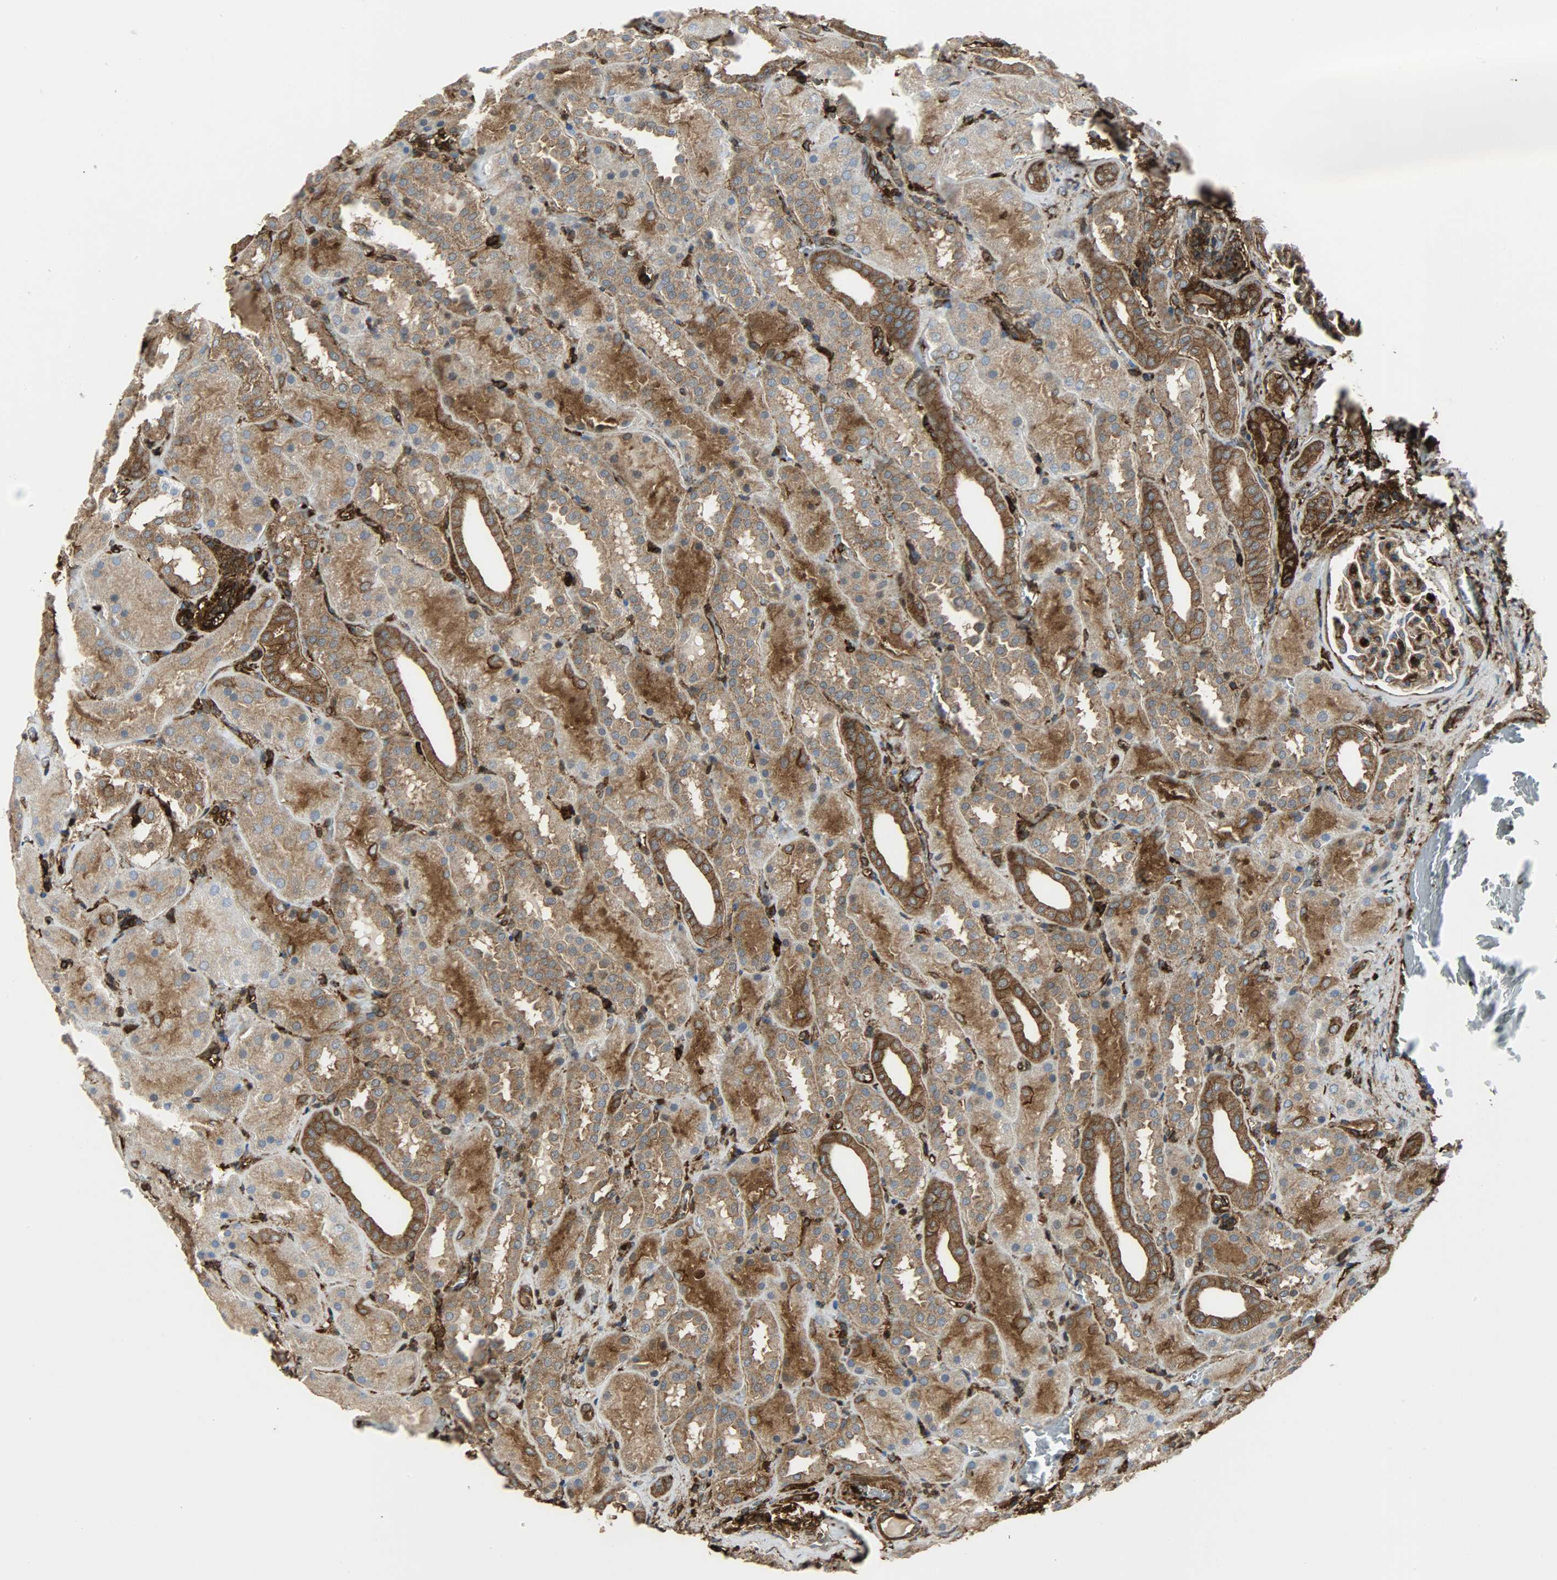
{"staining": {"intensity": "strong", "quantity": ">75%", "location": "cytoplasmic/membranous,nuclear"}, "tissue": "kidney", "cell_type": "Cells in glomeruli", "image_type": "normal", "snomed": [{"axis": "morphology", "description": "Normal tissue, NOS"}, {"axis": "topography", "description": "Kidney"}], "caption": "This is a histology image of IHC staining of normal kidney, which shows strong staining in the cytoplasmic/membranous,nuclear of cells in glomeruli.", "gene": "VASP", "patient": {"sex": "male", "age": 28}}